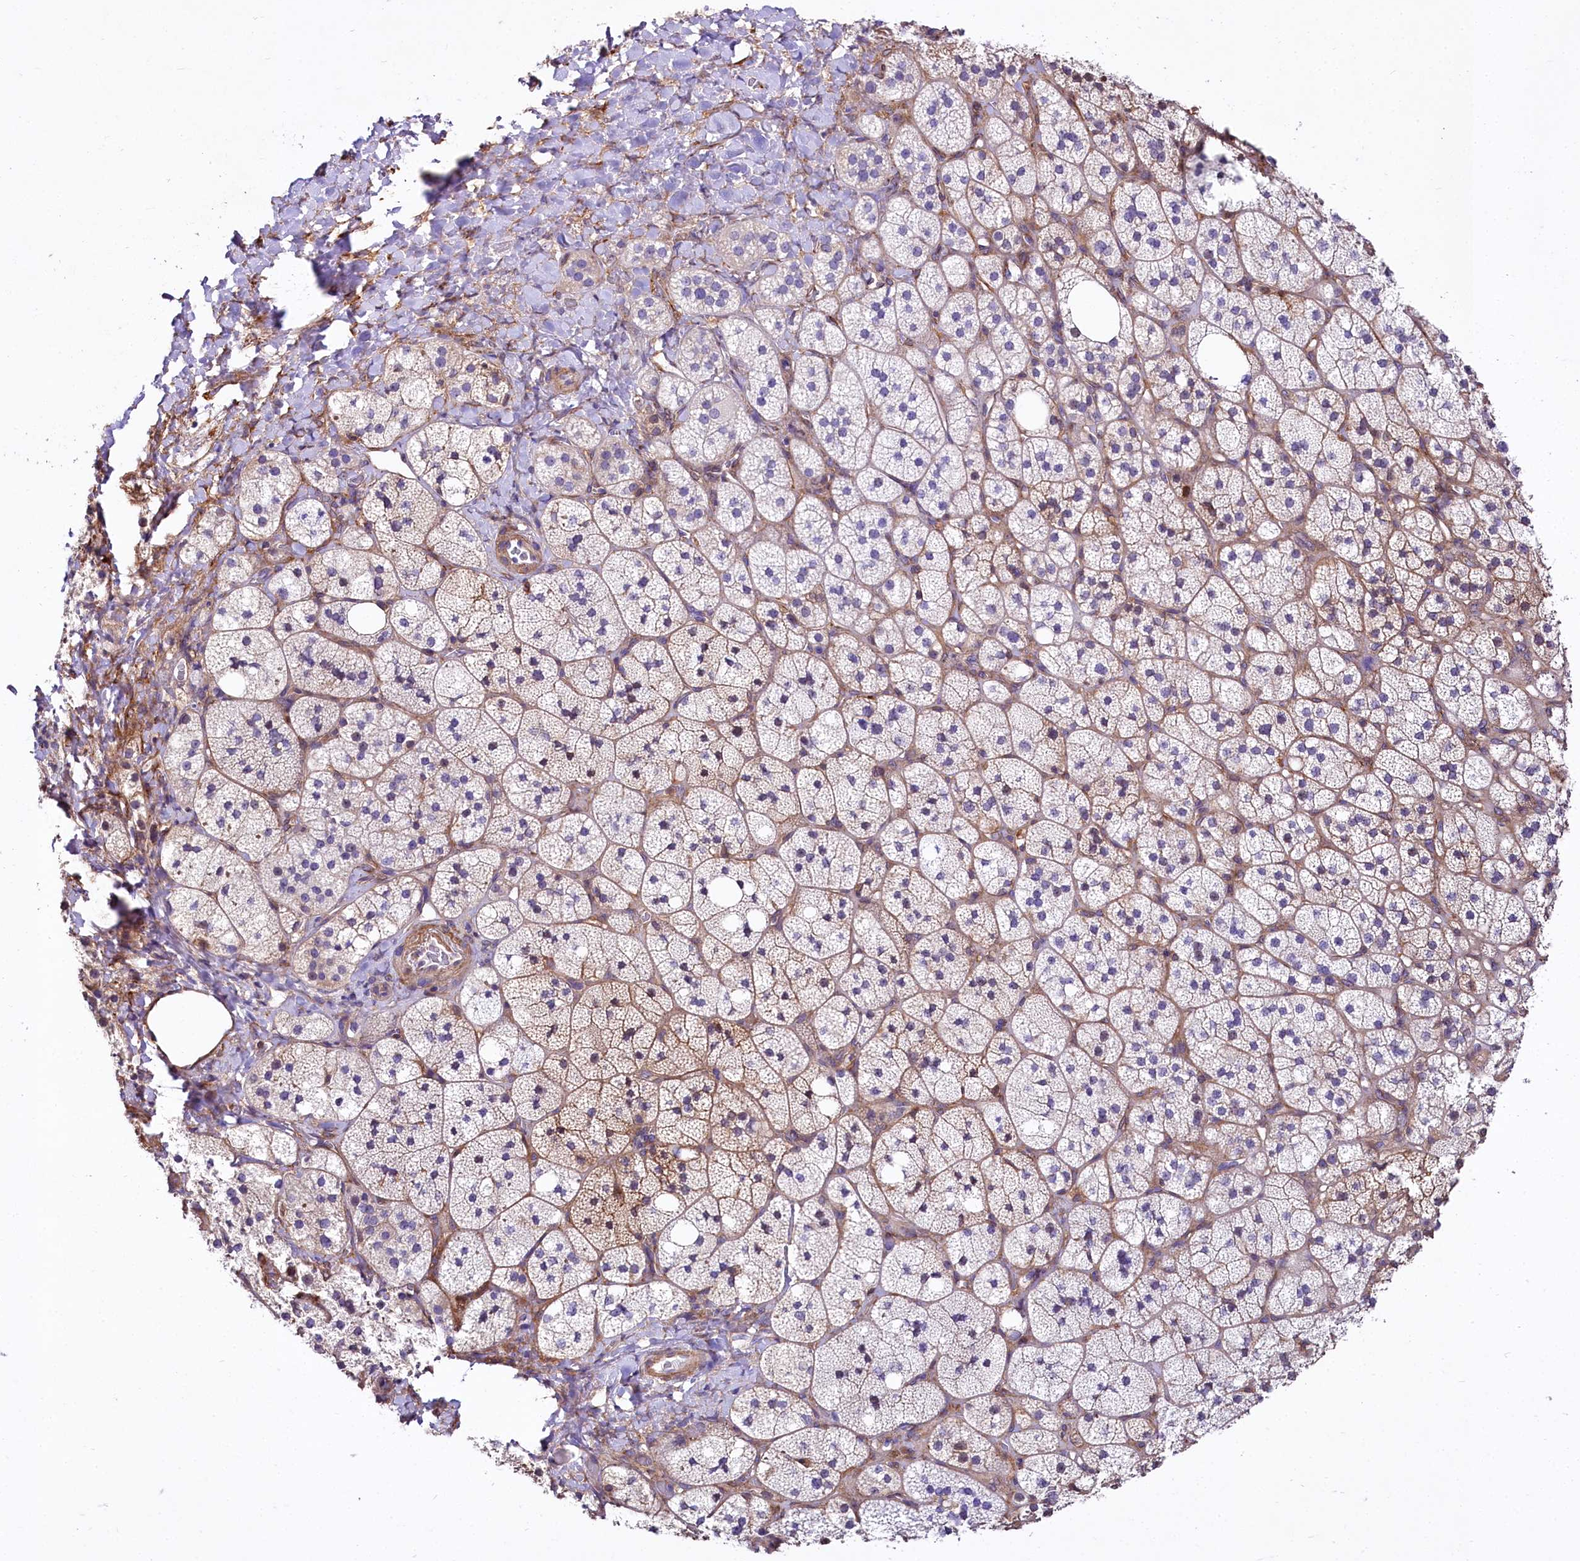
{"staining": {"intensity": "moderate", "quantity": "<25%", "location": "cytoplasmic/membranous"}, "tissue": "adrenal gland", "cell_type": "Glandular cells", "image_type": "normal", "snomed": [{"axis": "morphology", "description": "Normal tissue, NOS"}, {"axis": "topography", "description": "Adrenal gland"}], "caption": "A histopathology image of adrenal gland stained for a protein demonstrates moderate cytoplasmic/membranous brown staining in glandular cells. (Brightfield microscopy of DAB IHC at high magnification).", "gene": "FCHSD2", "patient": {"sex": "male", "age": 61}}